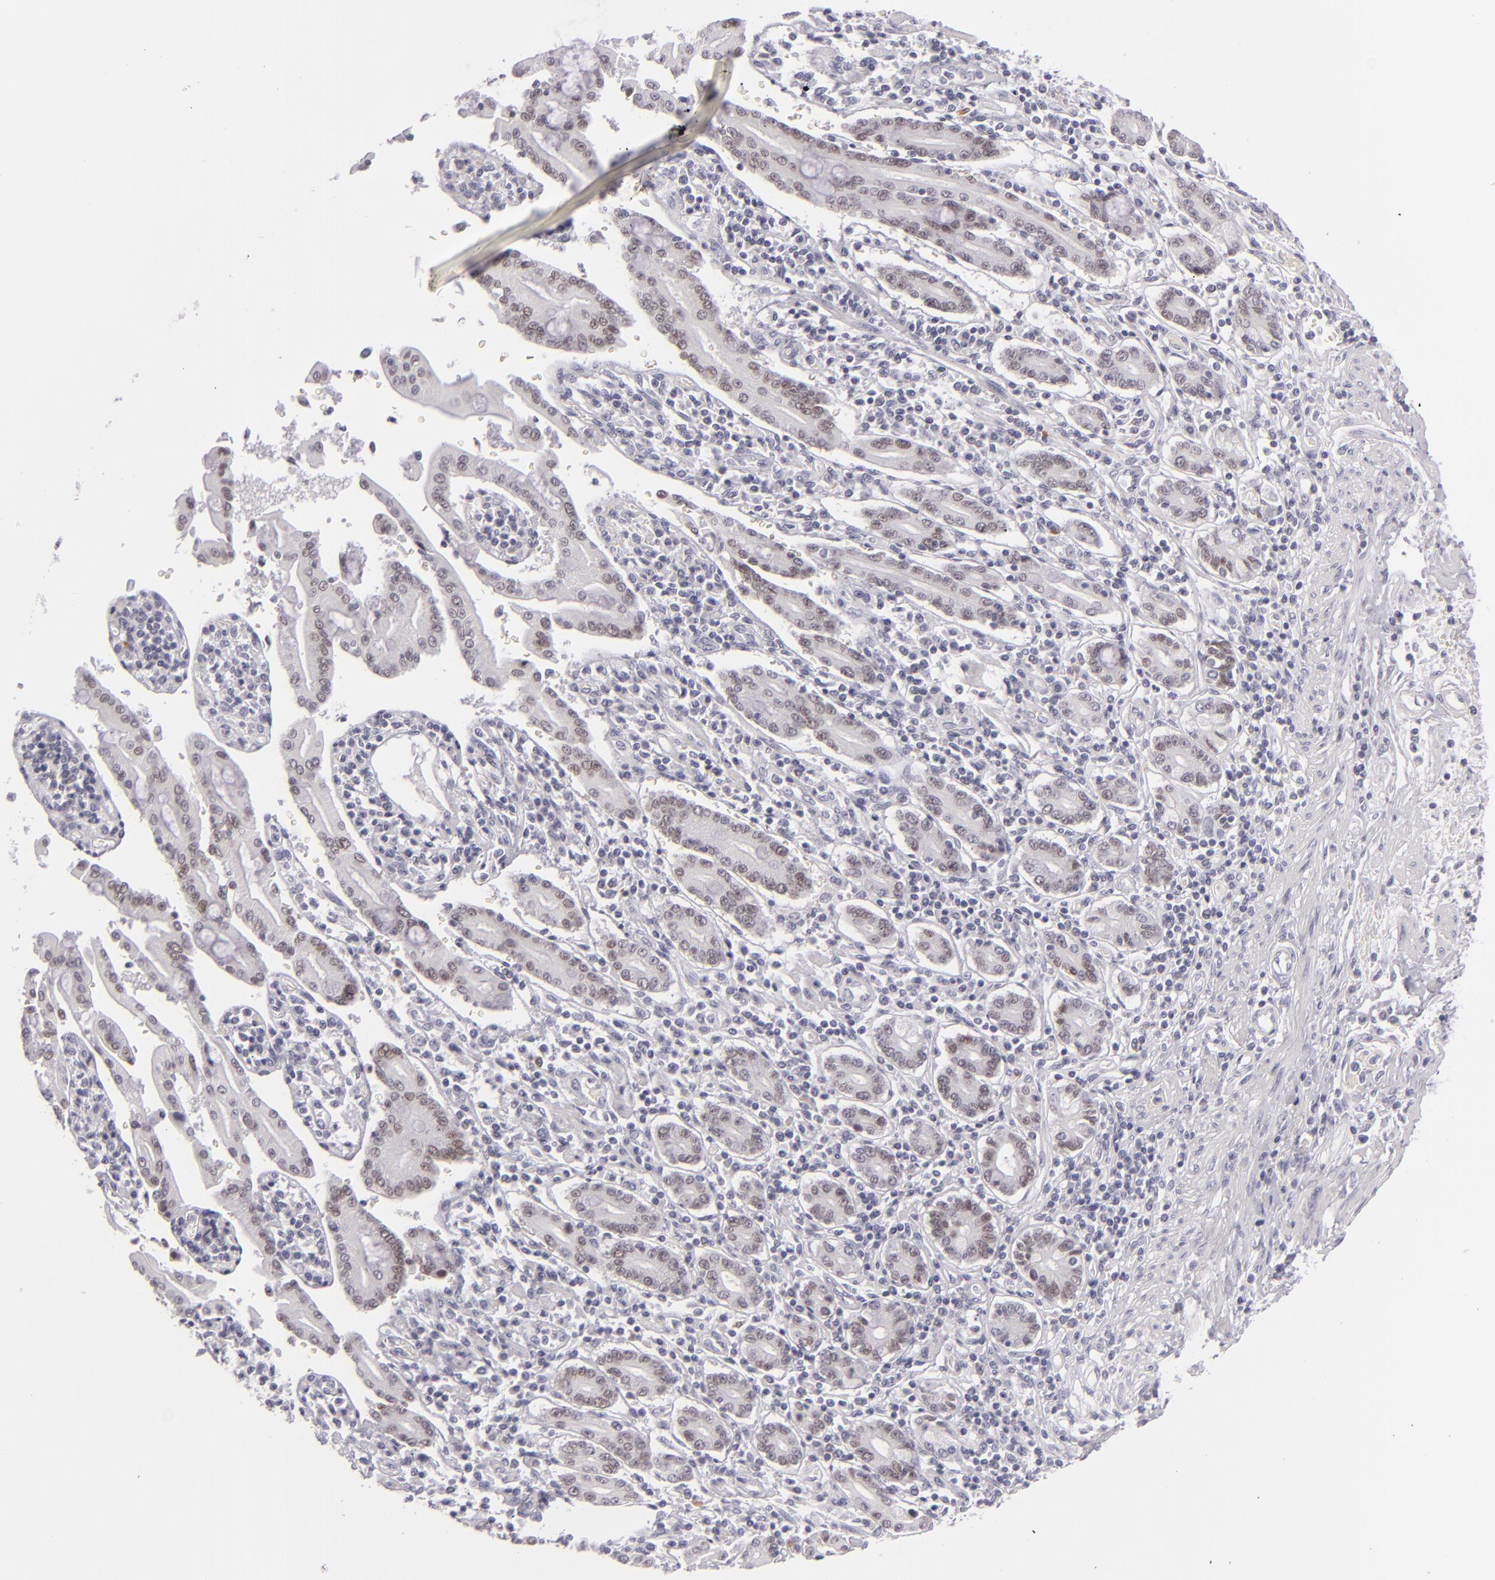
{"staining": {"intensity": "negative", "quantity": "none", "location": "none"}, "tissue": "pancreatic cancer", "cell_type": "Tumor cells", "image_type": "cancer", "snomed": [{"axis": "morphology", "description": "Adenocarcinoma, NOS"}, {"axis": "topography", "description": "Pancreas"}], "caption": "IHC photomicrograph of neoplastic tissue: human pancreatic cancer stained with DAB (3,3'-diaminobenzidine) demonstrates no significant protein expression in tumor cells.", "gene": "CDX2", "patient": {"sex": "female", "age": 57}}